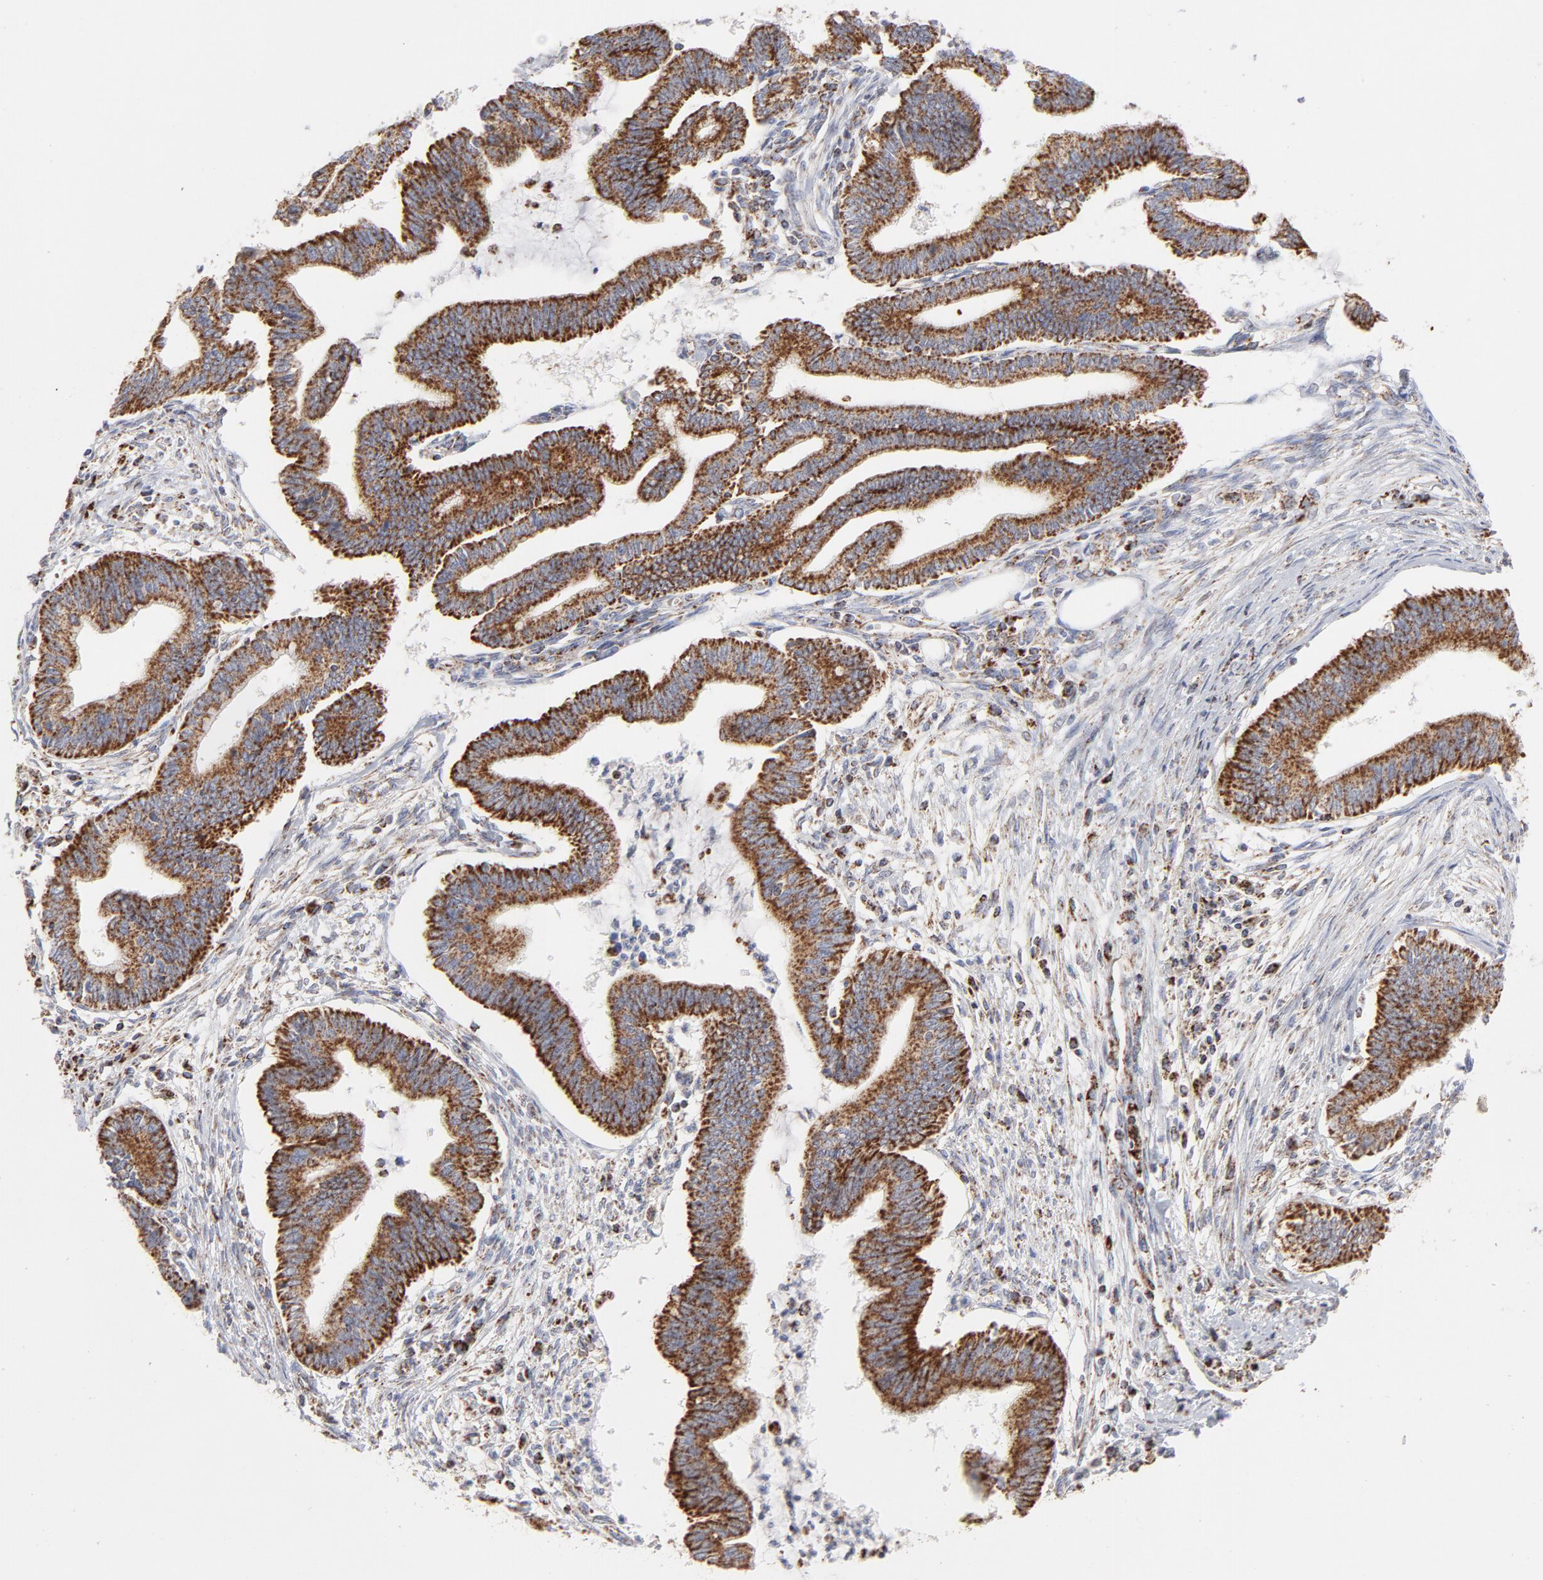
{"staining": {"intensity": "strong", "quantity": ">75%", "location": "cytoplasmic/membranous"}, "tissue": "cervical cancer", "cell_type": "Tumor cells", "image_type": "cancer", "snomed": [{"axis": "morphology", "description": "Adenocarcinoma, NOS"}, {"axis": "topography", "description": "Cervix"}], "caption": "Strong cytoplasmic/membranous positivity is seen in approximately >75% of tumor cells in adenocarcinoma (cervical).", "gene": "ASB3", "patient": {"sex": "female", "age": 36}}